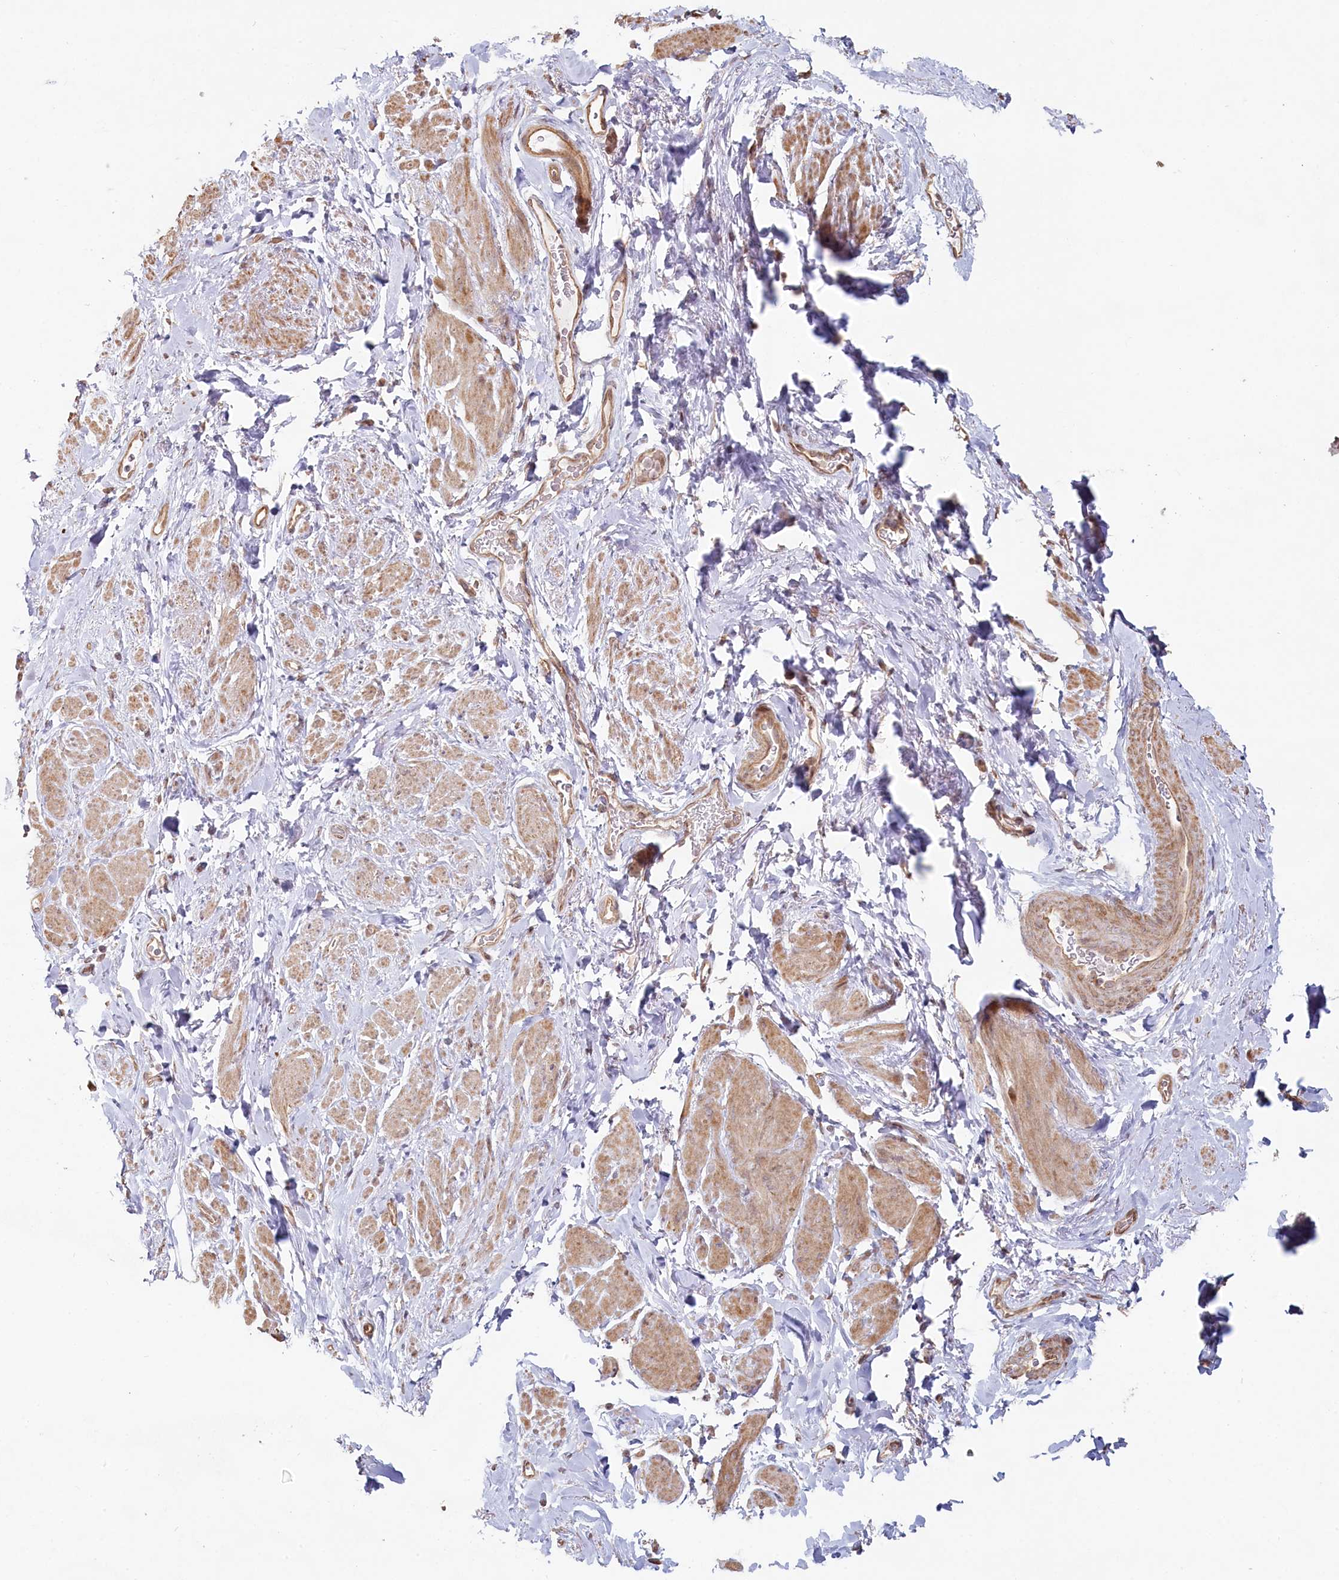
{"staining": {"intensity": "moderate", "quantity": "<25%", "location": "cytoplasmic/membranous"}, "tissue": "smooth muscle", "cell_type": "Smooth muscle cells", "image_type": "normal", "snomed": [{"axis": "morphology", "description": "Normal tissue, NOS"}, {"axis": "topography", "description": "Smooth muscle"}, {"axis": "topography", "description": "Peripheral nerve tissue"}], "caption": "Human smooth muscle stained for a protein (brown) reveals moderate cytoplasmic/membranous positive positivity in about <25% of smooth muscle cells.", "gene": "TCHP", "patient": {"sex": "male", "age": 69}}